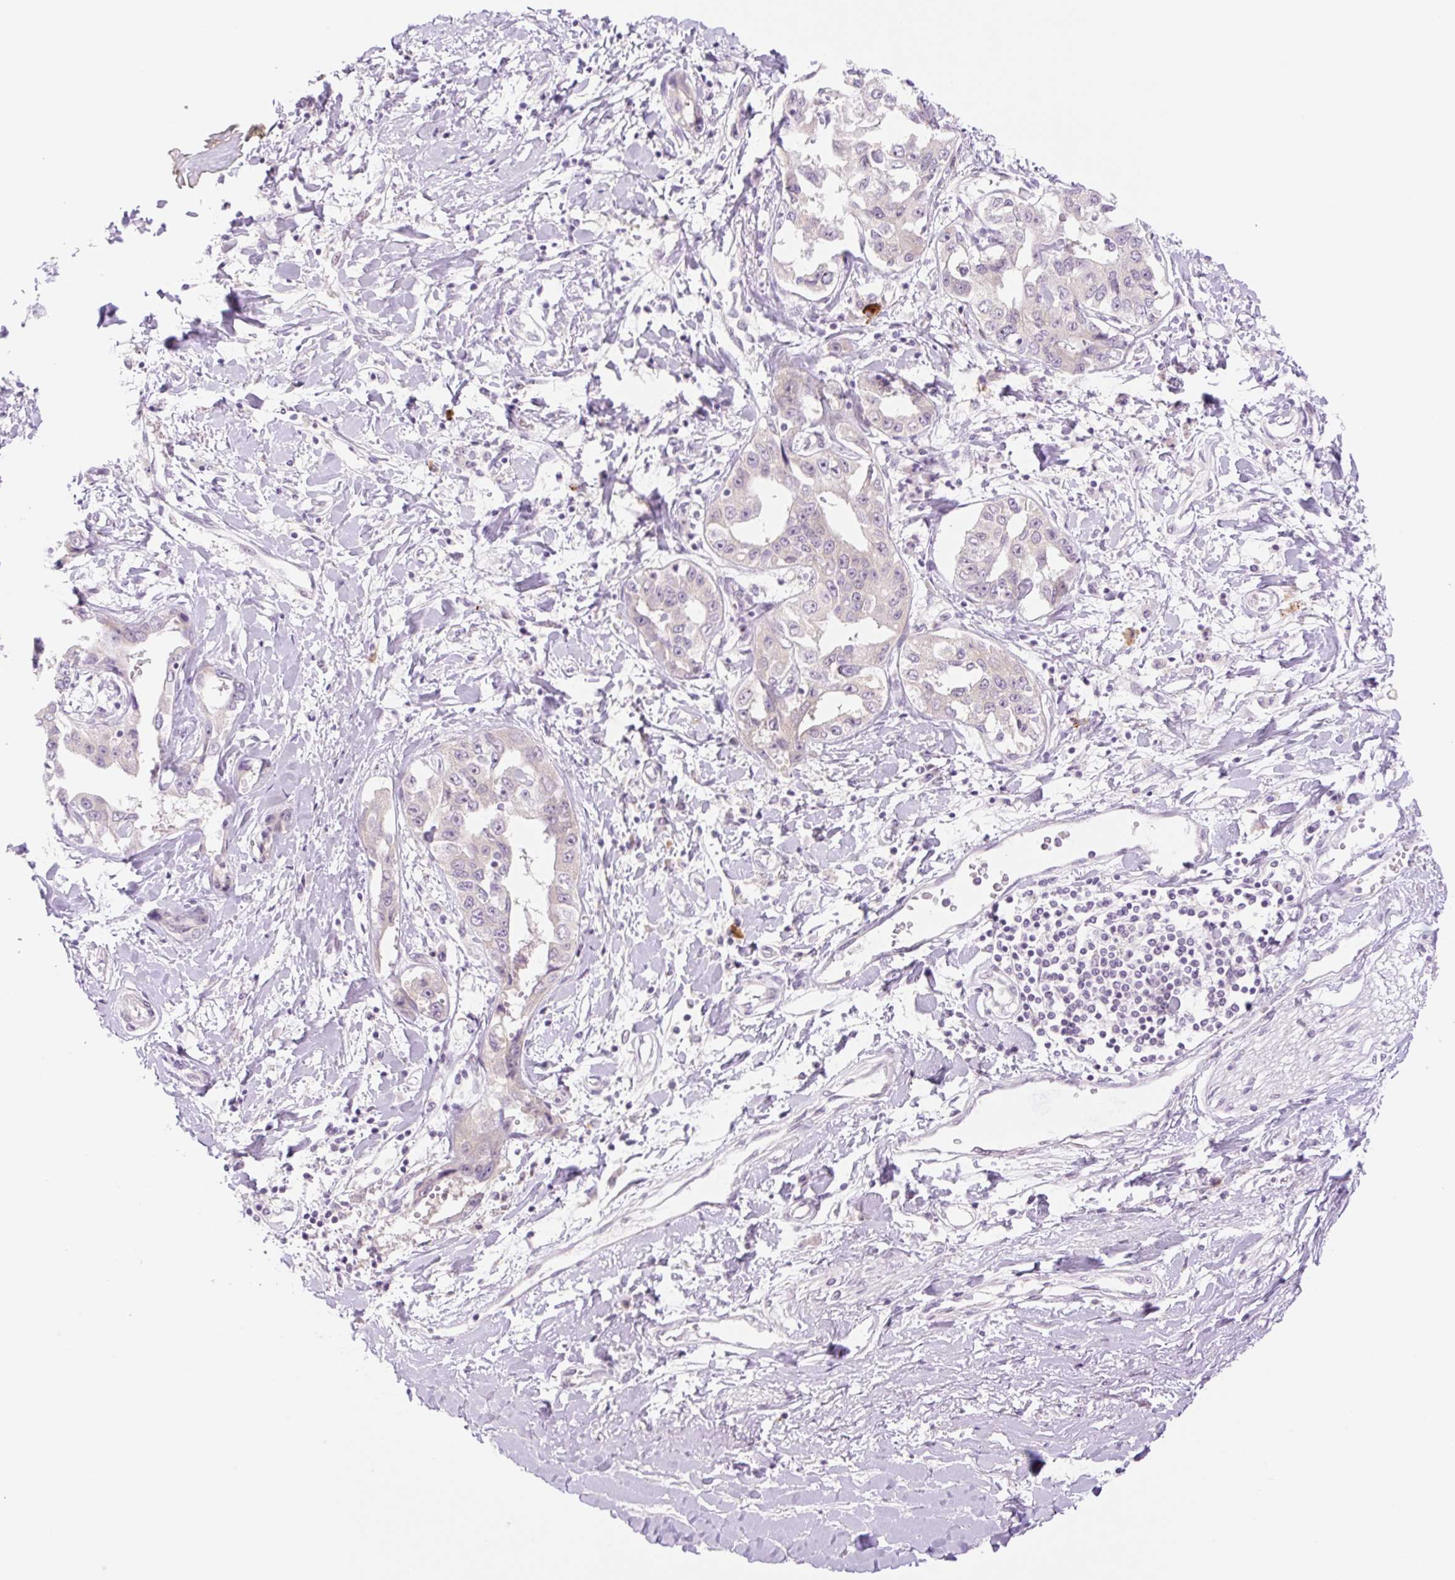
{"staining": {"intensity": "negative", "quantity": "none", "location": "none"}, "tissue": "liver cancer", "cell_type": "Tumor cells", "image_type": "cancer", "snomed": [{"axis": "morphology", "description": "Cholangiocarcinoma"}, {"axis": "topography", "description": "Liver"}], "caption": "A histopathology image of liver cancer stained for a protein exhibits no brown staining in tumor cells.", "gene": "SPRYD4", "patient": {"sex": "male", "age": 59}}